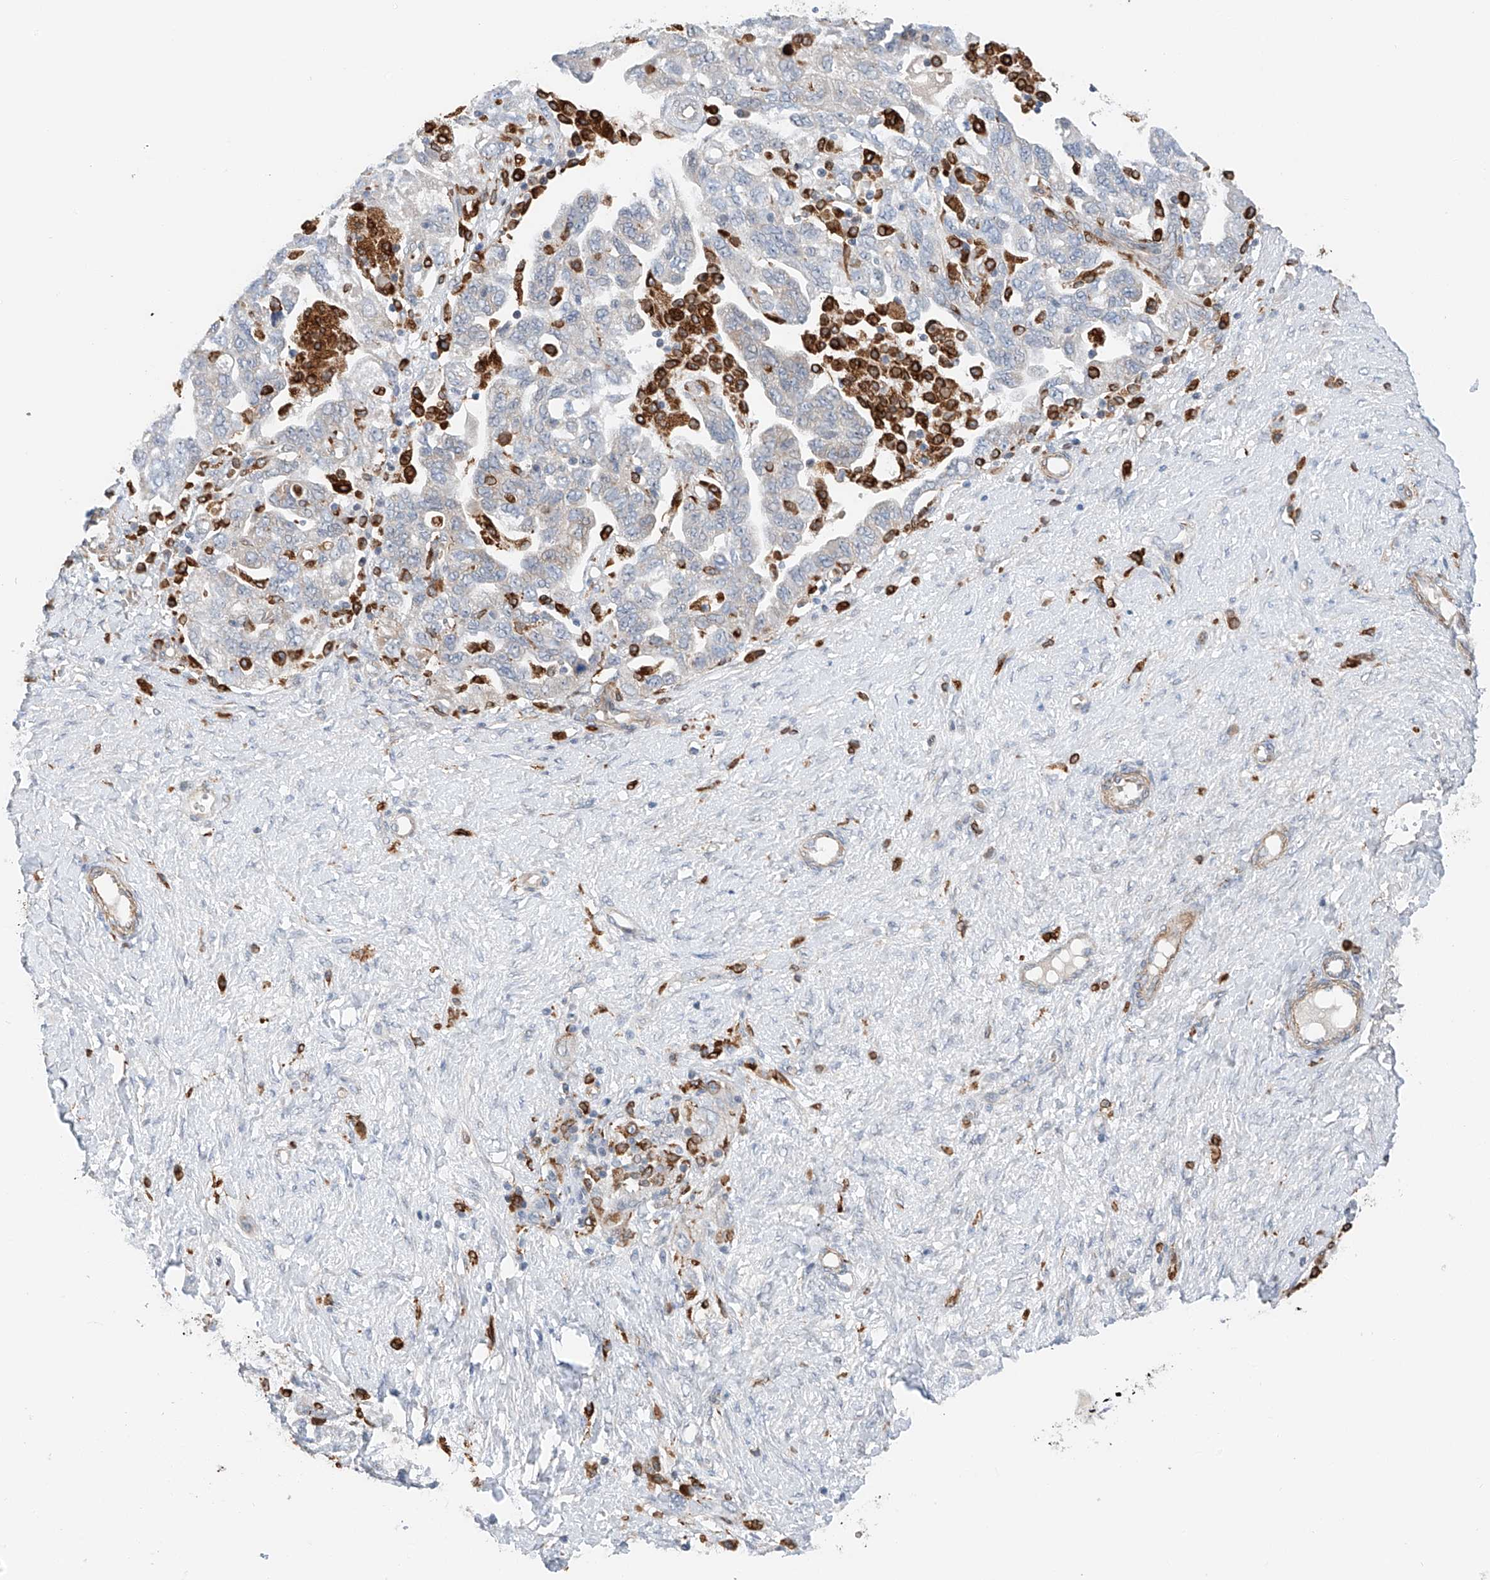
{"staining": {"intensity": "negative", "quantity": "none", "location": "none"}, "tissue": "ovarian cancer", "cell_type": "Tumor cells", "image_type": "cancer", "snomed": [{"axis": "morphology", "description": "Carcinoma, NOS"}, {"axis": "morphology", "description": "Cystadenocarcinoma, serous, NOS"}, {"axis": "topography", "description": "Ovary"}], "caption": "Tumor cells are negative for protein expression in human ovarian cancer (carcinoma).", "gene": "TBXAS1", "patient": {"sex": "female", "age": 69}}